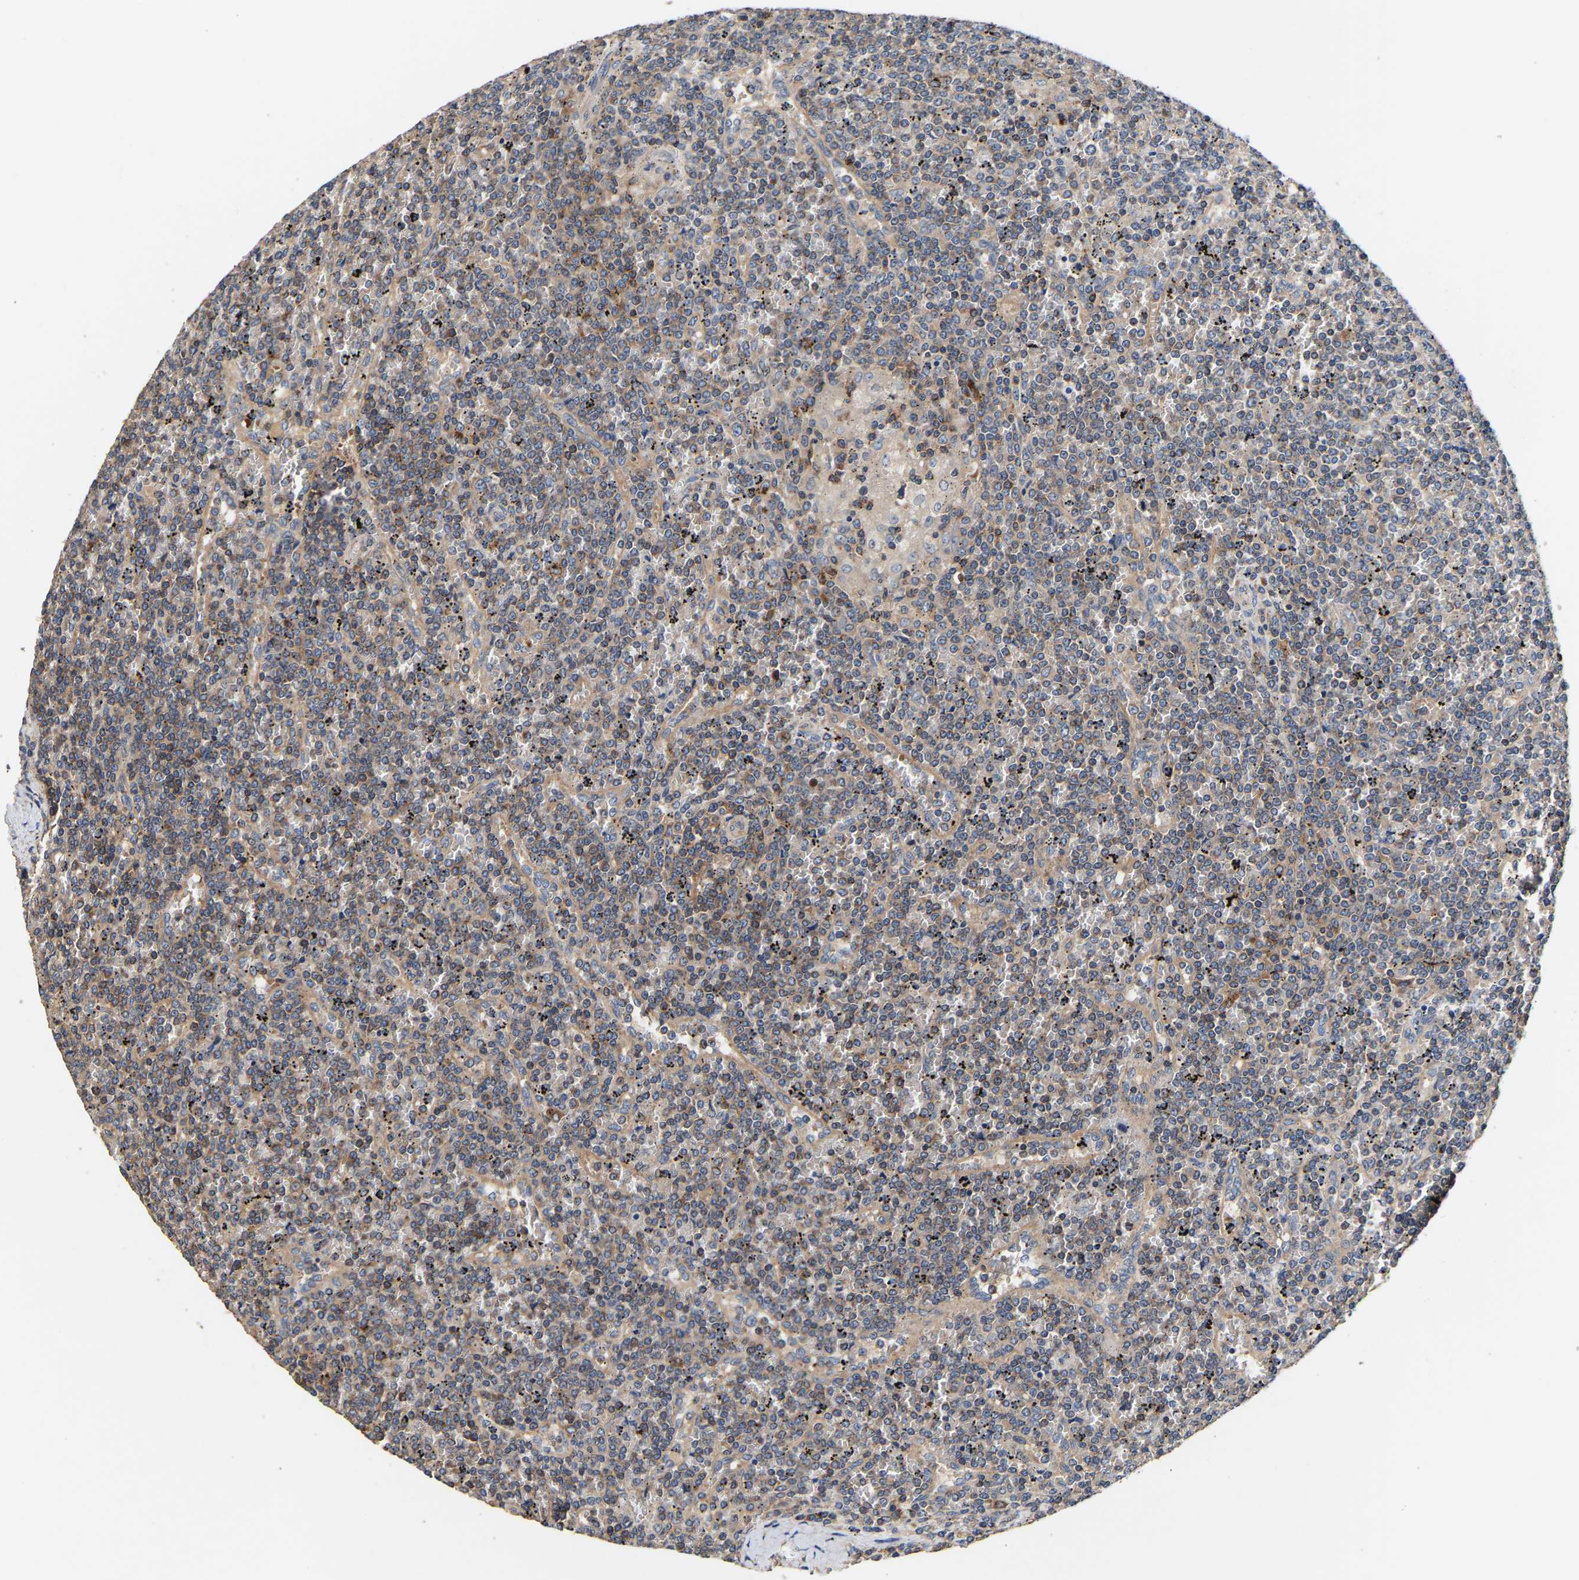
{"staining": {"intensity": "weak", "quantity": "25%-75%", "location": "cytoplasmic/membranous"}, "tissue": "lymphoma", "cell_type": "Tumor cells", "image_type": "cancer", "snomed": [{"axis": "morphology", "description": "Malignant lymphoma, non-Hodgkin's type, Low grade"}, {"axis": "topography", "description": "Spleen"}], "caption": "Human malignant lymphoma, non-Hodgkin's type (low-grade) stained with a brown dye shows weak cytoplasmic/membranous positive expression in about 25%-75% of tumor cells.", "gene": "LRBA", "patient": {"sex": "female", "age": 19}}